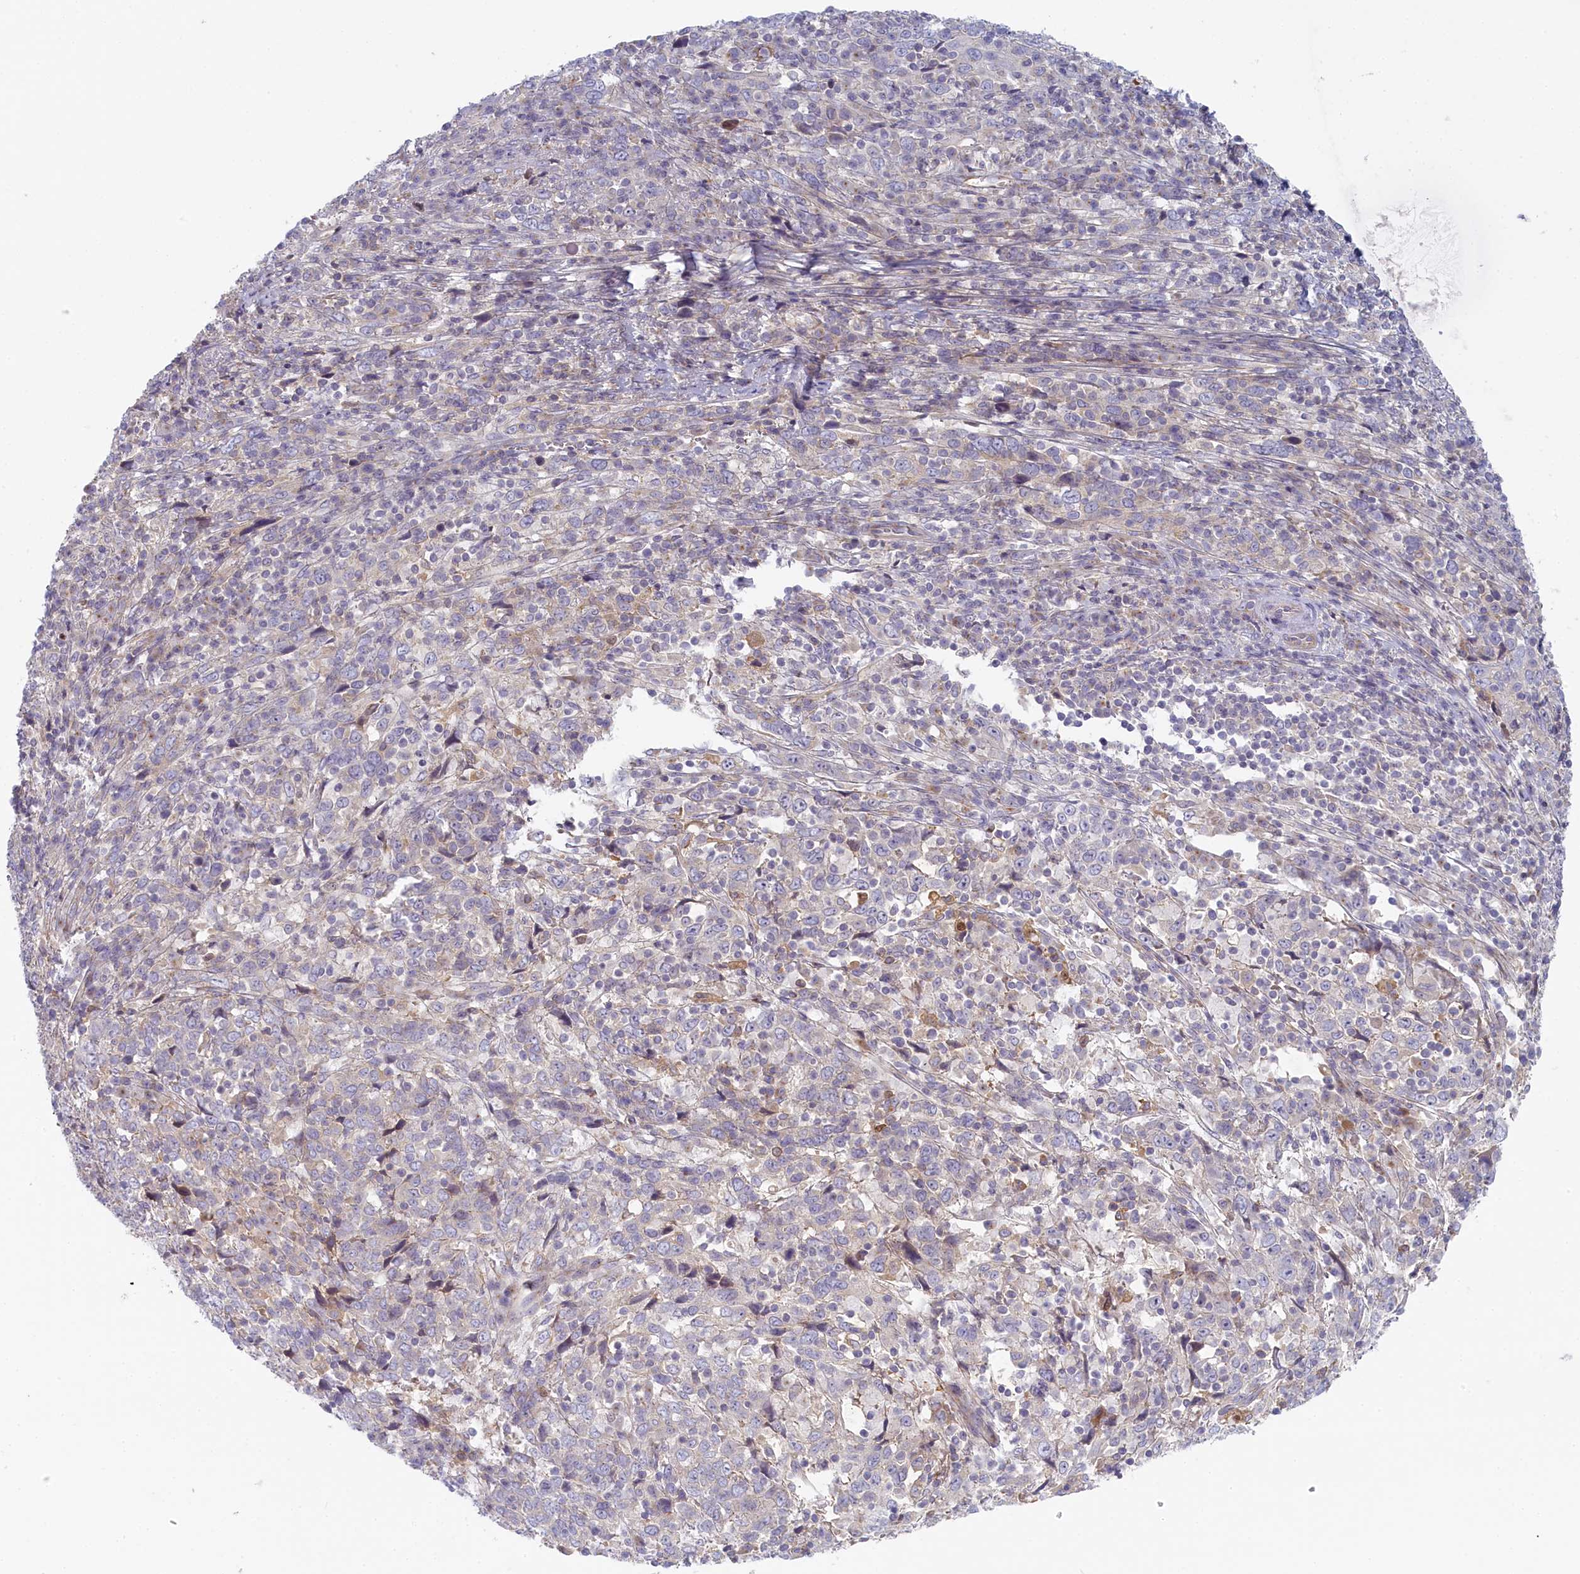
{"staining": {"intensity": "negative", "quantity": "none", "location": "none"}, "tissue": "cervical cancer", "cell_type": "Tumor cells", "image_type": "cancer", "snomed": [{"axis": "morphology", "description": "Squamous cell carcinoma, NOS"}, {"axis": "topography", "description": "Cervix"}], "caption": "This is a image of IHC staining of squamous cell carcinoma (cervical), which shows no expression in tumor cells.", "gene": "STX16", "patient": {"sex": "female", "age": 46}}